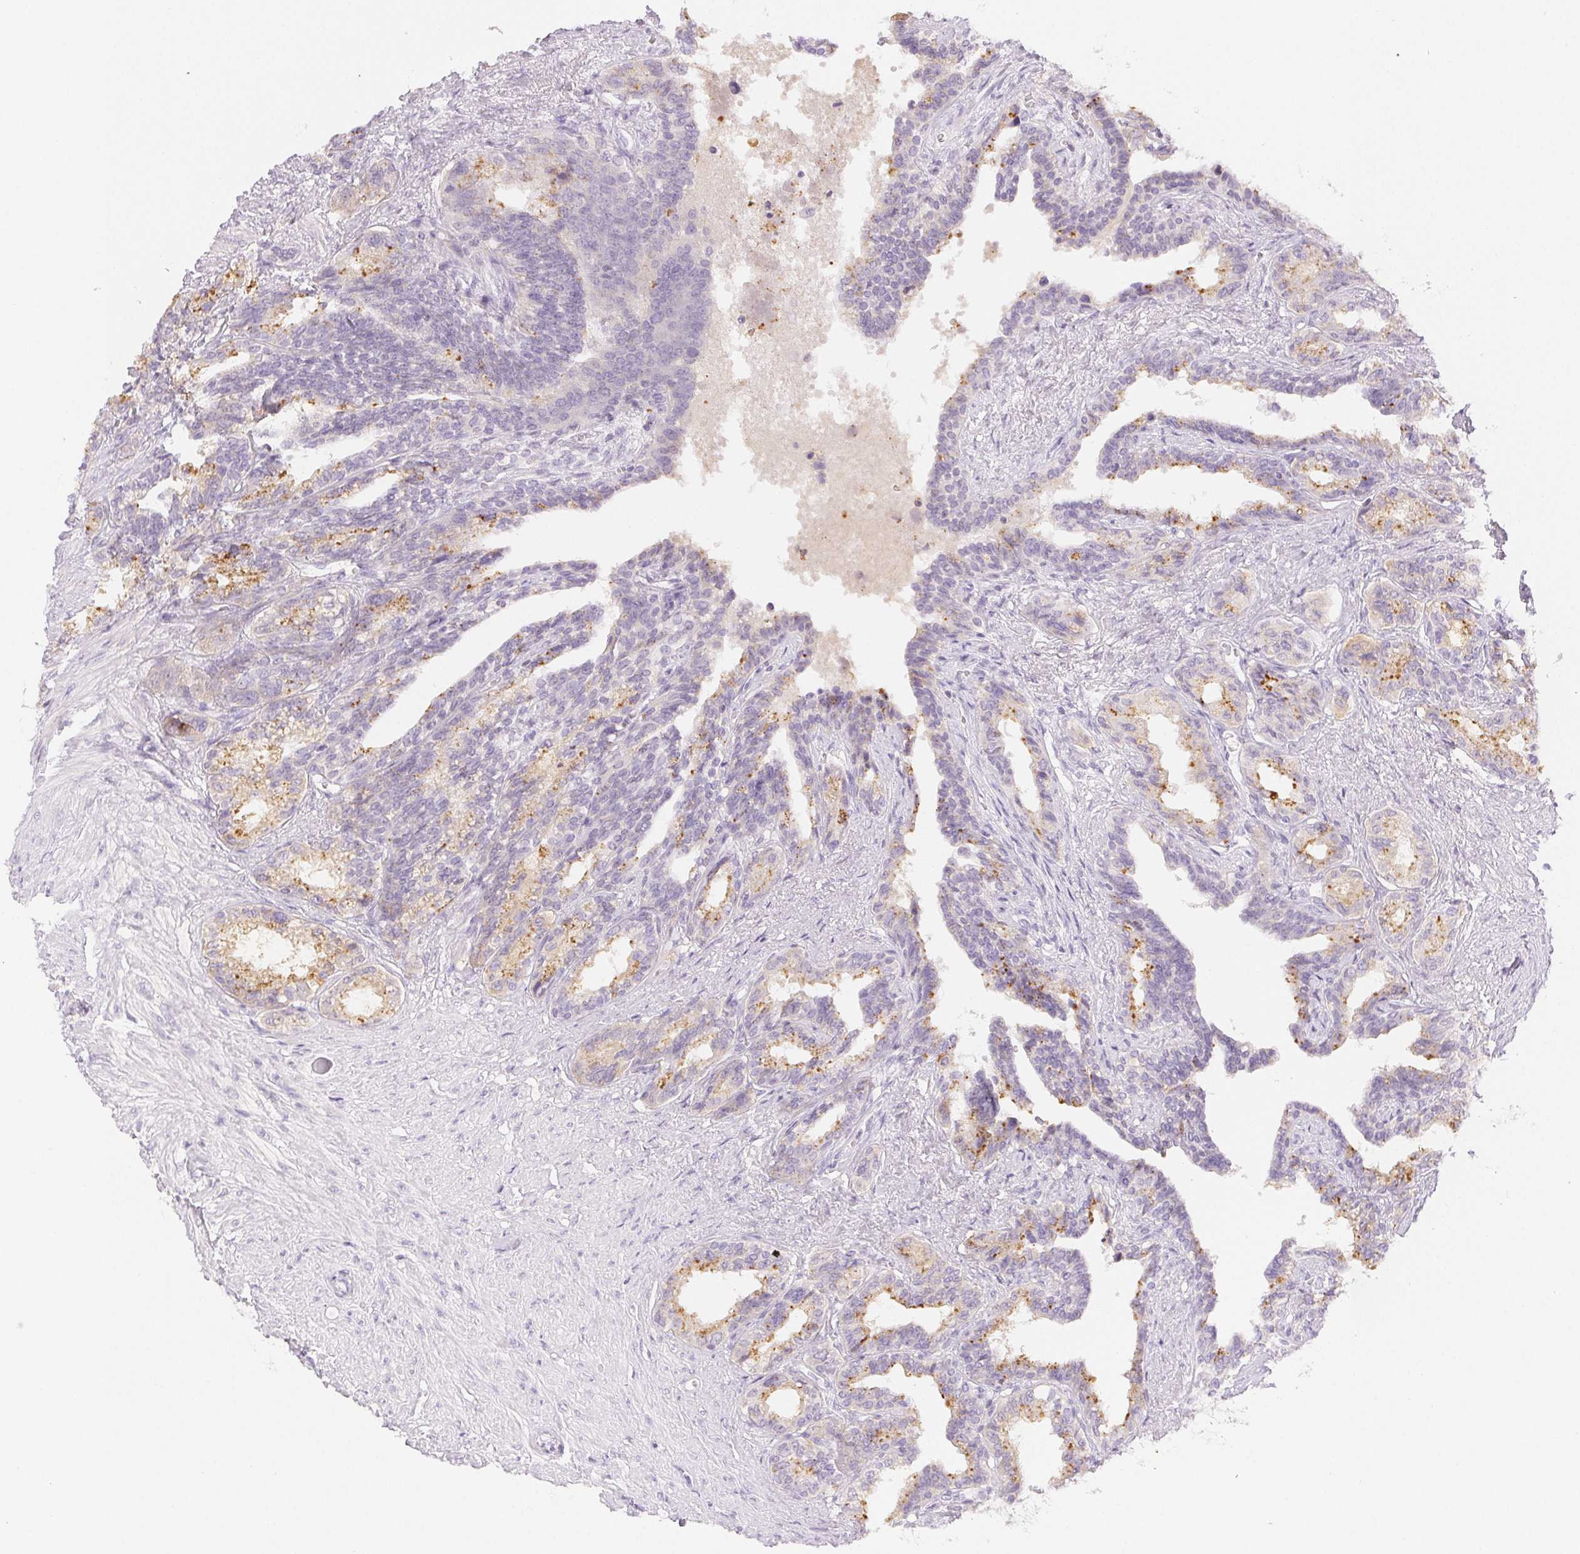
{"staining": {"intensity": "negative", "quantity": "none", "location": "none"}, "tissue": "seminal vesicle", "cell_type": "Glandular cells", "image_type": "normal", "snomed": [{"axis": "morphology", "description": "Normal tissue, NOS"}, {"axis": "morphology", "description": "Urothelial carcinoma, NOS"}, {"axis": "topography", "description": "Urinary bladder"}, {"axis": "topography", "description": "Seminal veicle"}], "caption": "Immunohistochemistry (IHC) histopathology image of normal human seminal vesicle stained for a protein (brown), which displays no positivity in glandular cells.", "gene": "SLC5A2", "patient": {"sex": "male", "age": 76}}